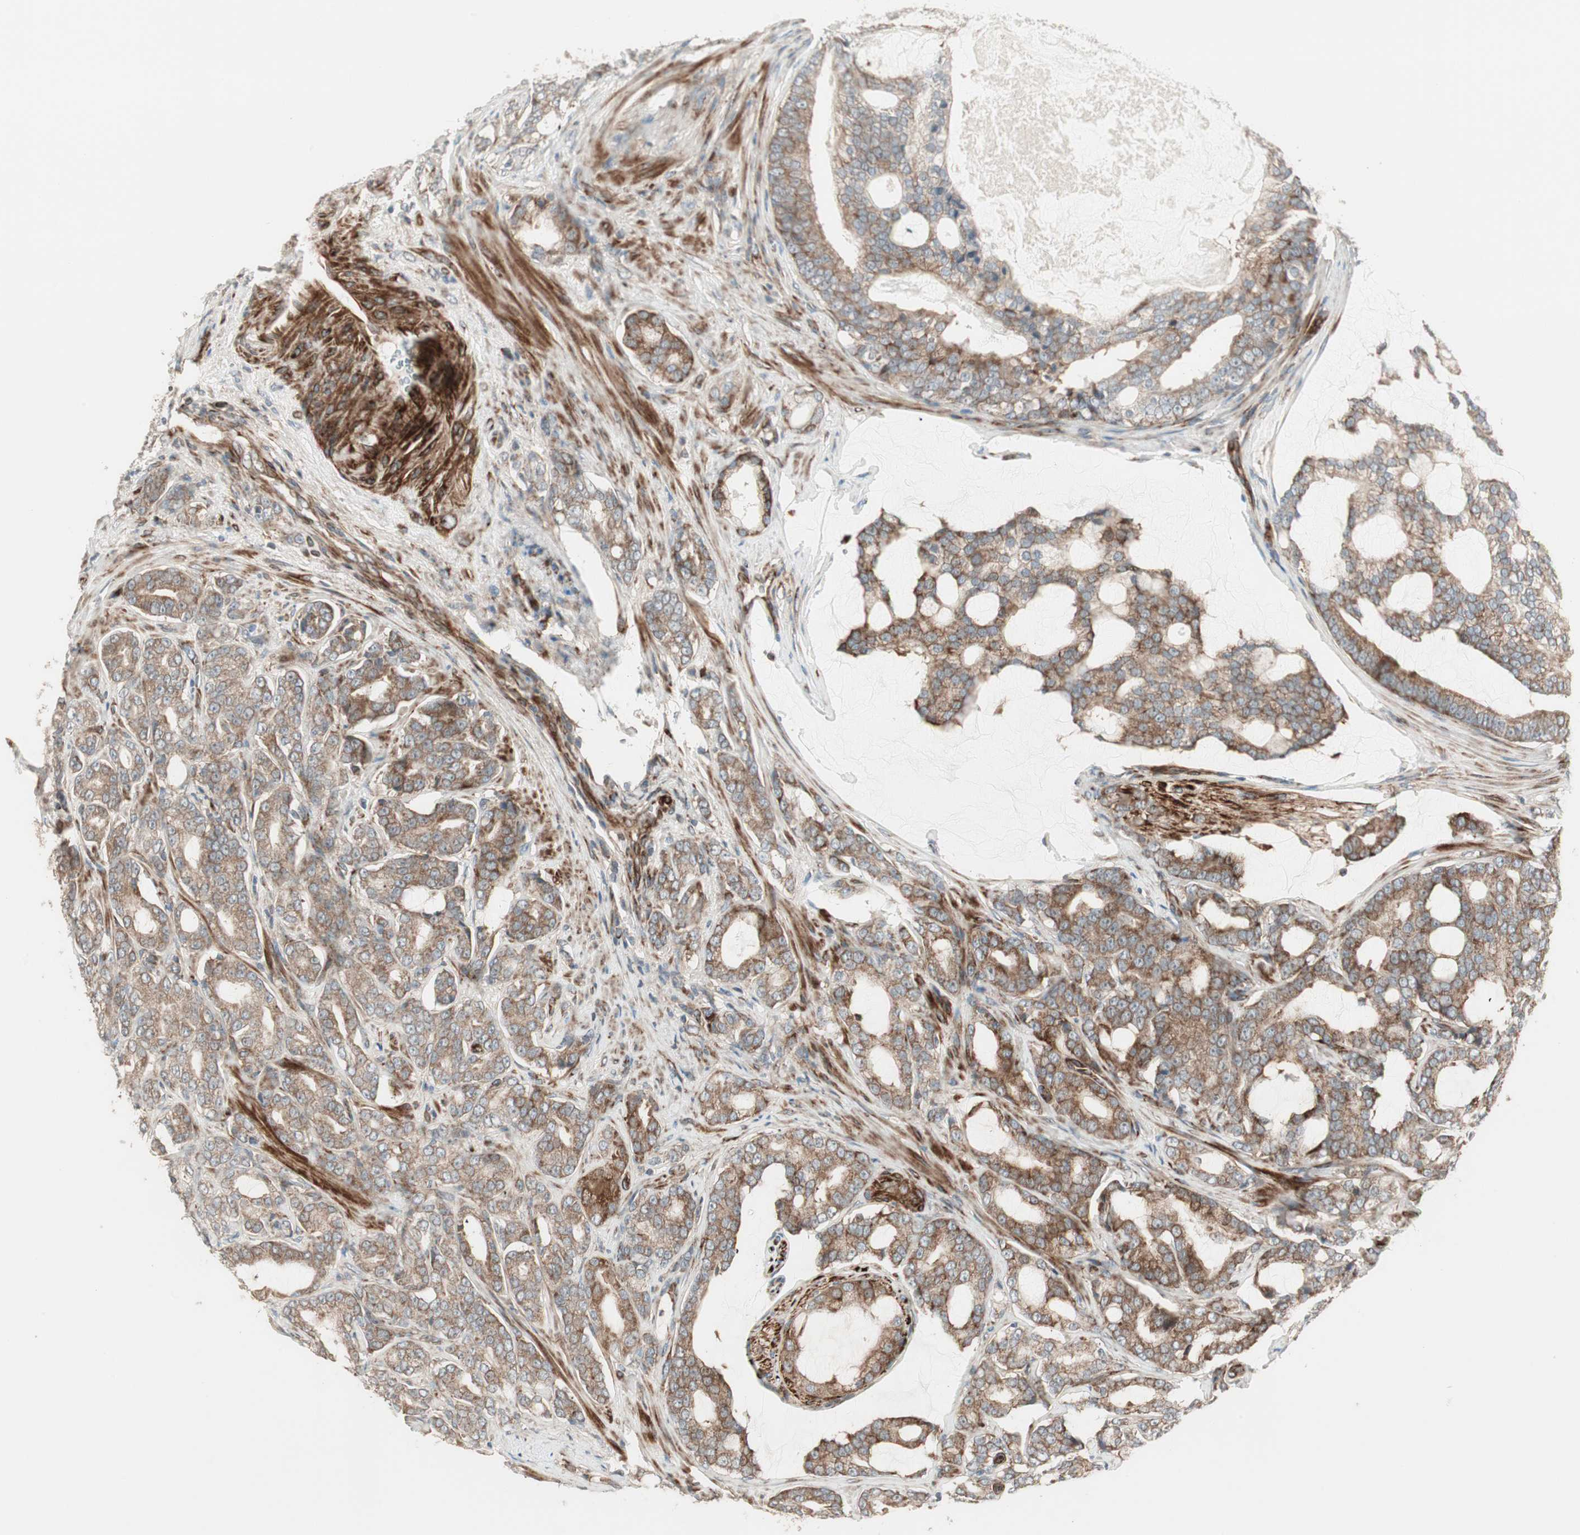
{"staining": {"intensity": "moderate", "quantity": ">75%", "location": "cytoplasmic/membranous"}, "tissue": "prostate cancer", "cell_type": "Tumor cells", "image_type": "cancer", "snomed": [{"axis": "morphology", "description": "Adenocarcinoma, Low grade"}, {"axis": "topography", "description": "Prostate"}], "caption": "A histopathology image of low-grade adenocarcinoma (prostate) stained for a protein demonstrates moderate cytoplasmic/membranous brown staining in tumor cells.", "gene": "PPP2R5E", "patient": {"sex": "male", "age": 58}}